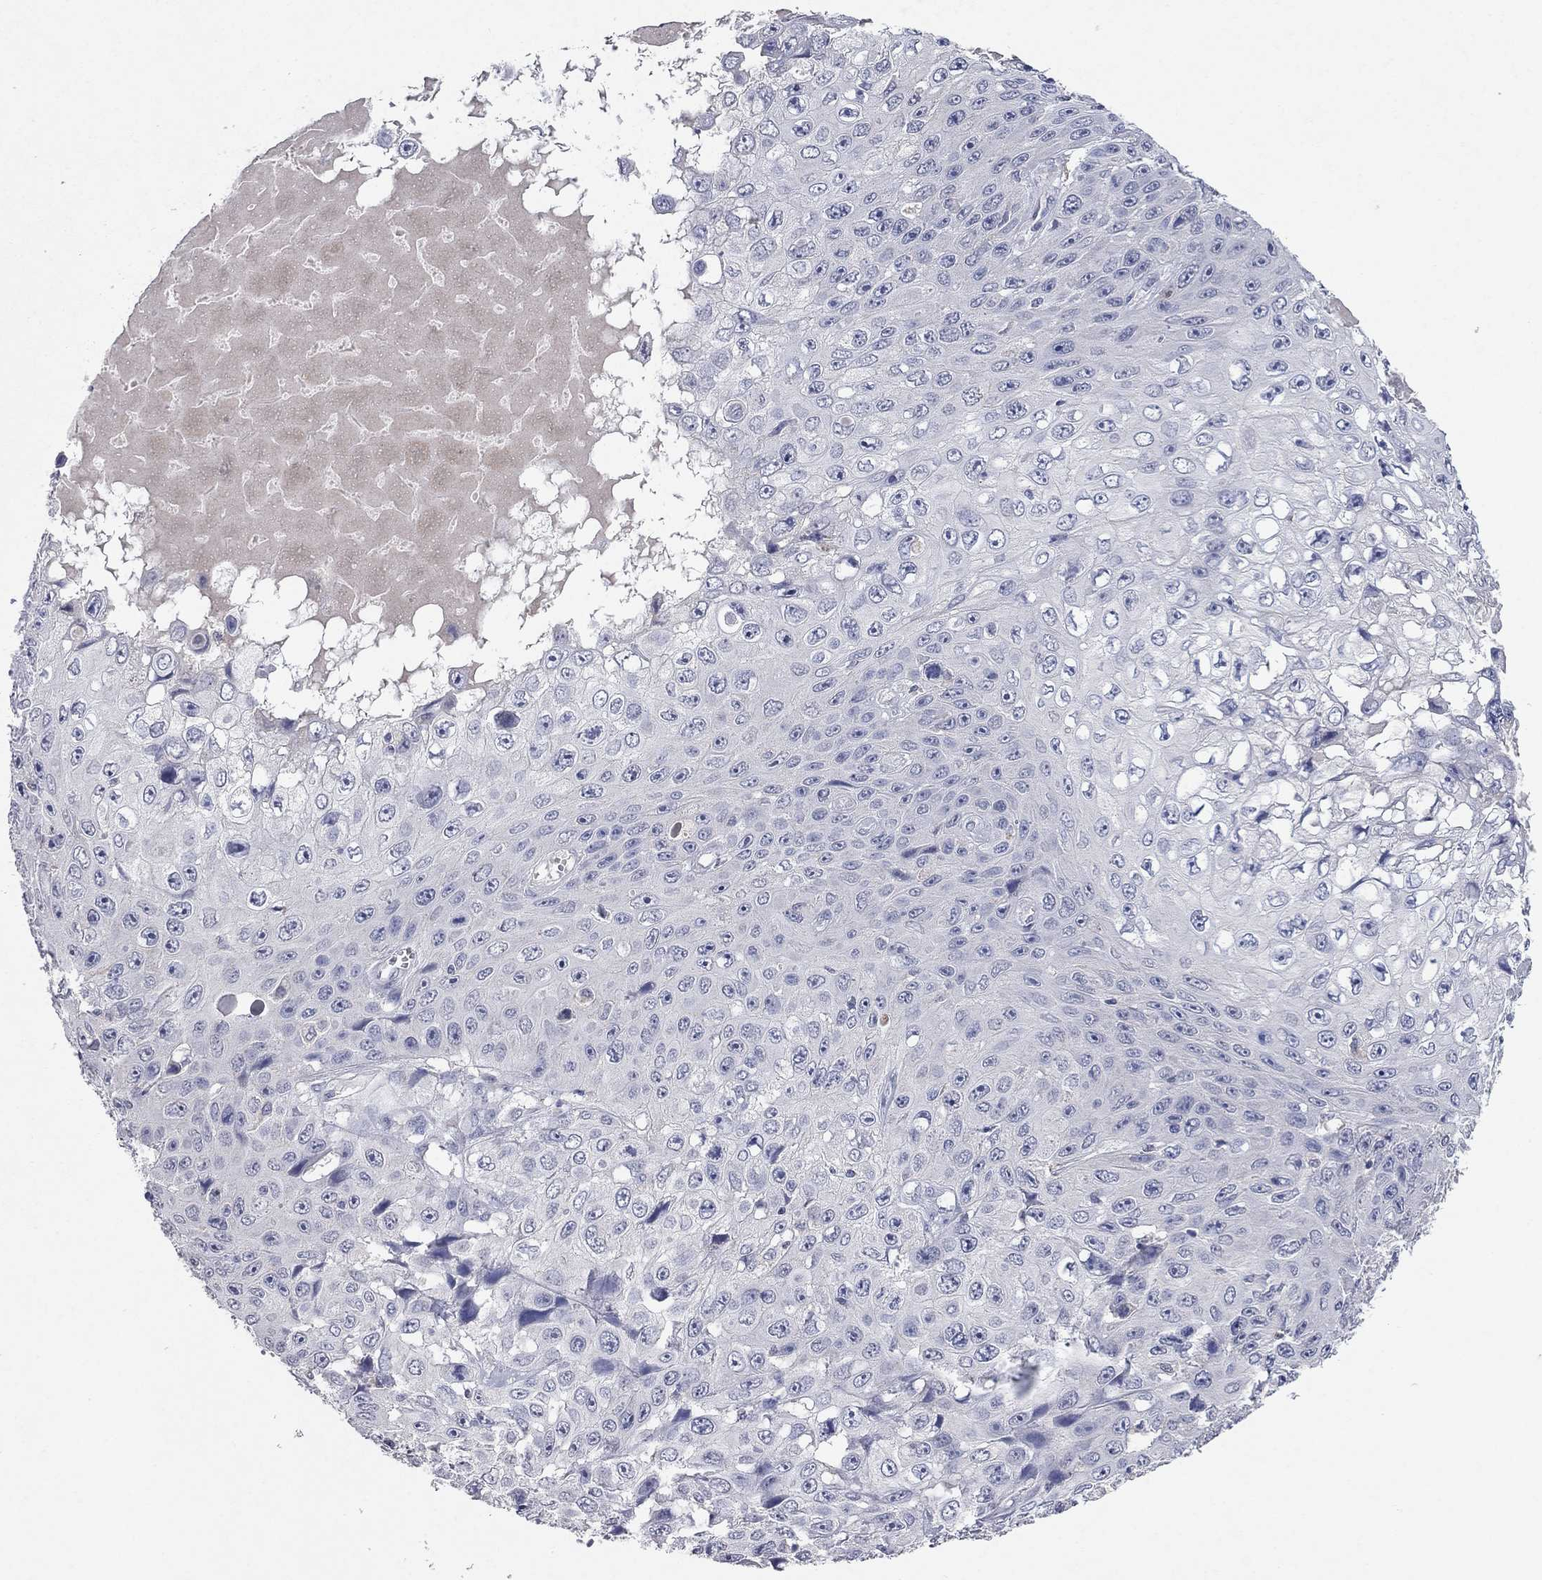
{"staining": {"intensity": "negative", "quantity": "none", "location": "none"}, "tissue": "skin cancer", "cell_type": "Tumor cells", "image_type": "cancer", "snomed": [{"axis": "morphology", "description": "Squamous cell carcinoma, NOS"}, {"axis": "topography", "description": "Skin"}], "caption": "Tumor cells show no significant positivity in skin cancer.", "gene": "MMP13", "patient": {"sex": "male", "age": 82}}